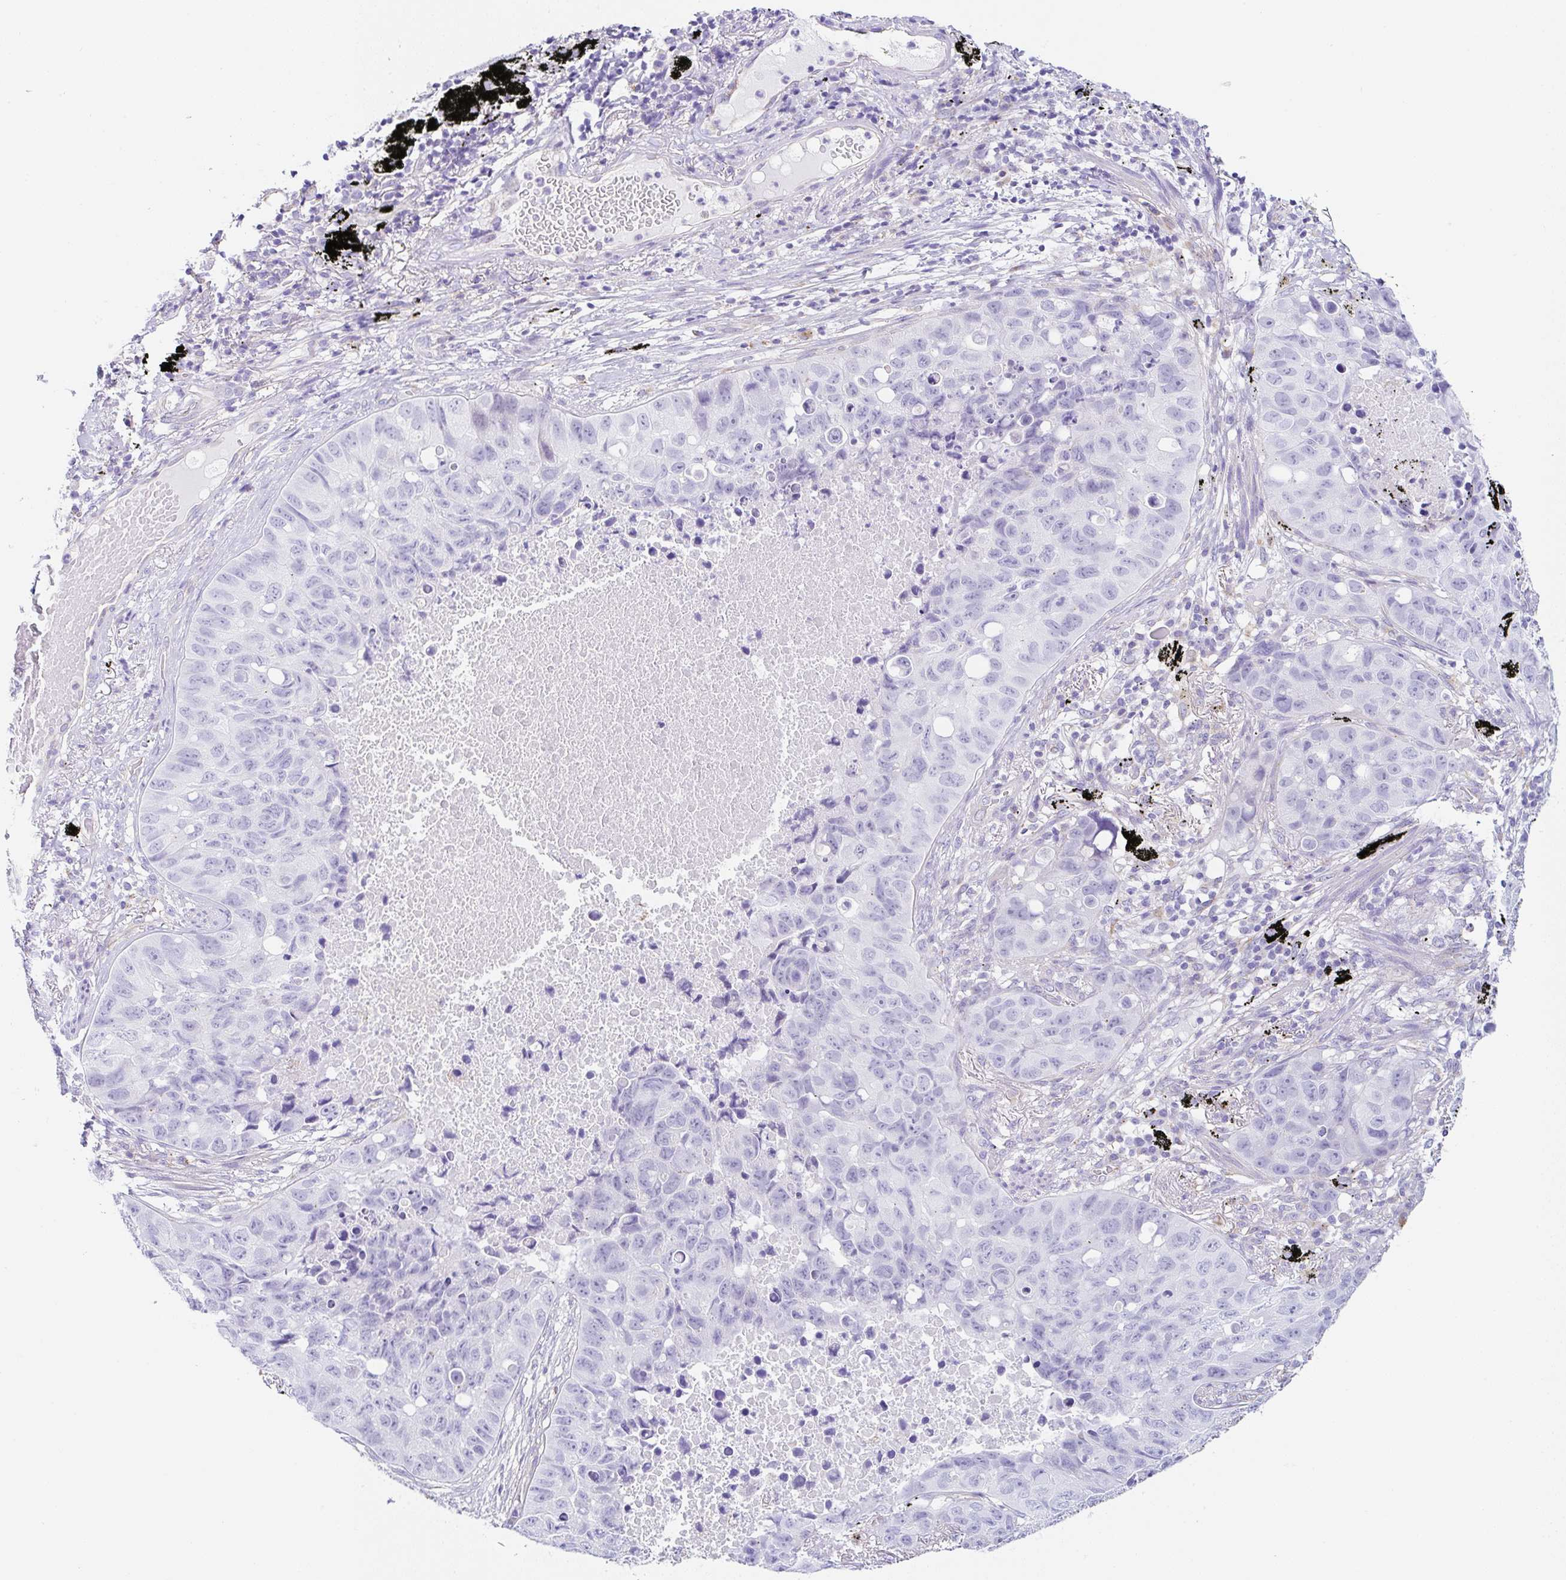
{"staining": {"intensity": "negative", "quantity": "none", "location": "none"}, "tissue": "lung cancer", "cell_type": "Tumor cells", "image_type": "cancer", "snomed": [{"axis": "morphology", "description": "Squamous cell carcinoma, NOS"}, {"axis": "topography", "description": "Lung"}], "caption": "IHC histopathology image of neoplastic tissue: lung cancer stained with DAB exhibits no significant protein expression in tumor cells.", "gene": "DKK4", "patient": {"sex": "male", "age": 60}}